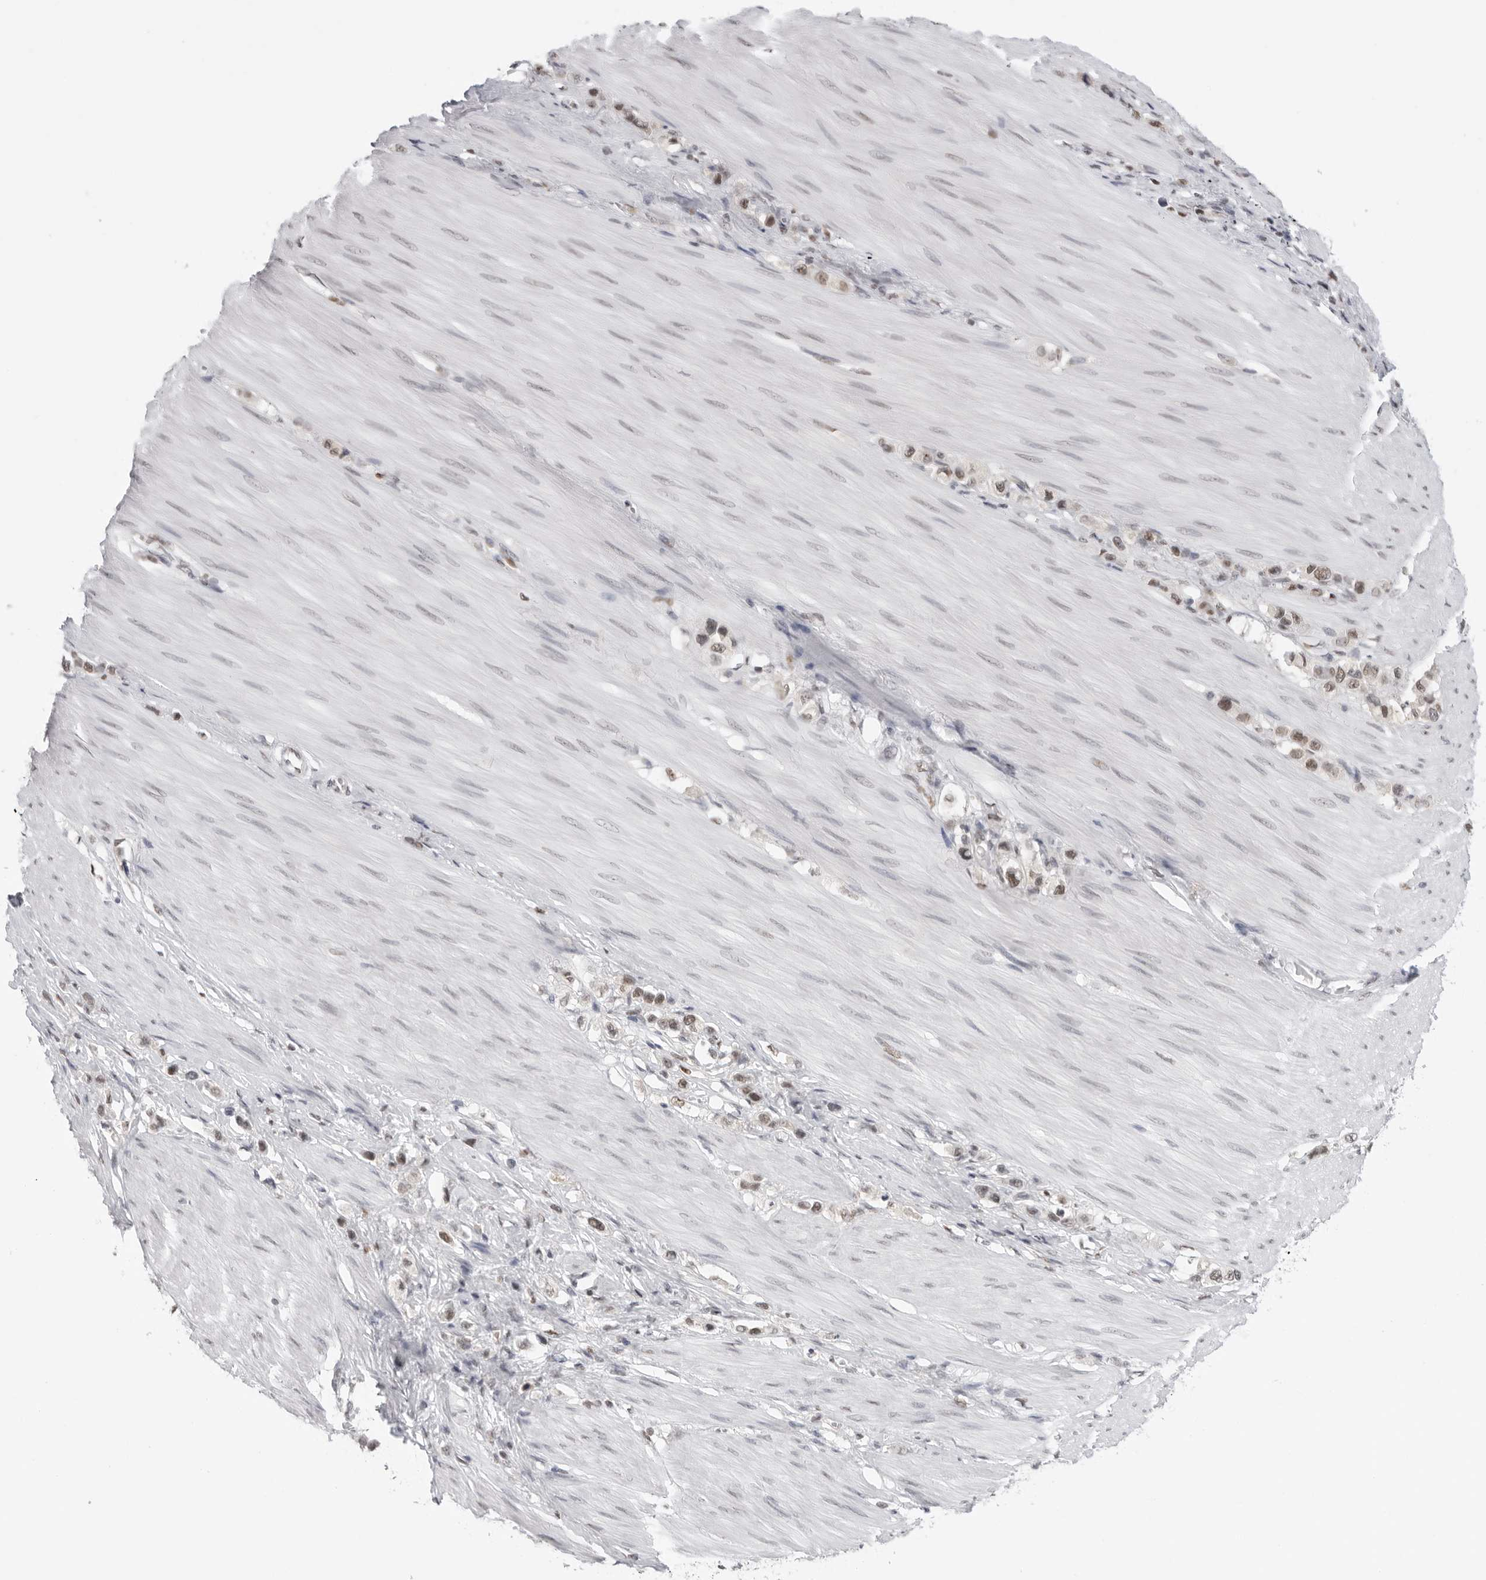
{"staining": {"intensity": "weak", "quantity": "25%-75%", "location": "nuclear"}, "tissue": "stomach cancer", "cell_type": "Tumor cells", "image_type": "cancer", "snomed": [{"axis": "morphology", "description": "Adenocarcinoma, NOS"}, {"axis": "topography", "description": "Stomach"}], "caption": "Immunohistochemical staining of human stomach cancer reveals weak nuclear protein expression in about 25%-75% of tumor cells. The protein is shown in brown color, while the nuclei are stained blue.", "gene": "RPA2", "patient": {"sex": "female", "age": 65}}